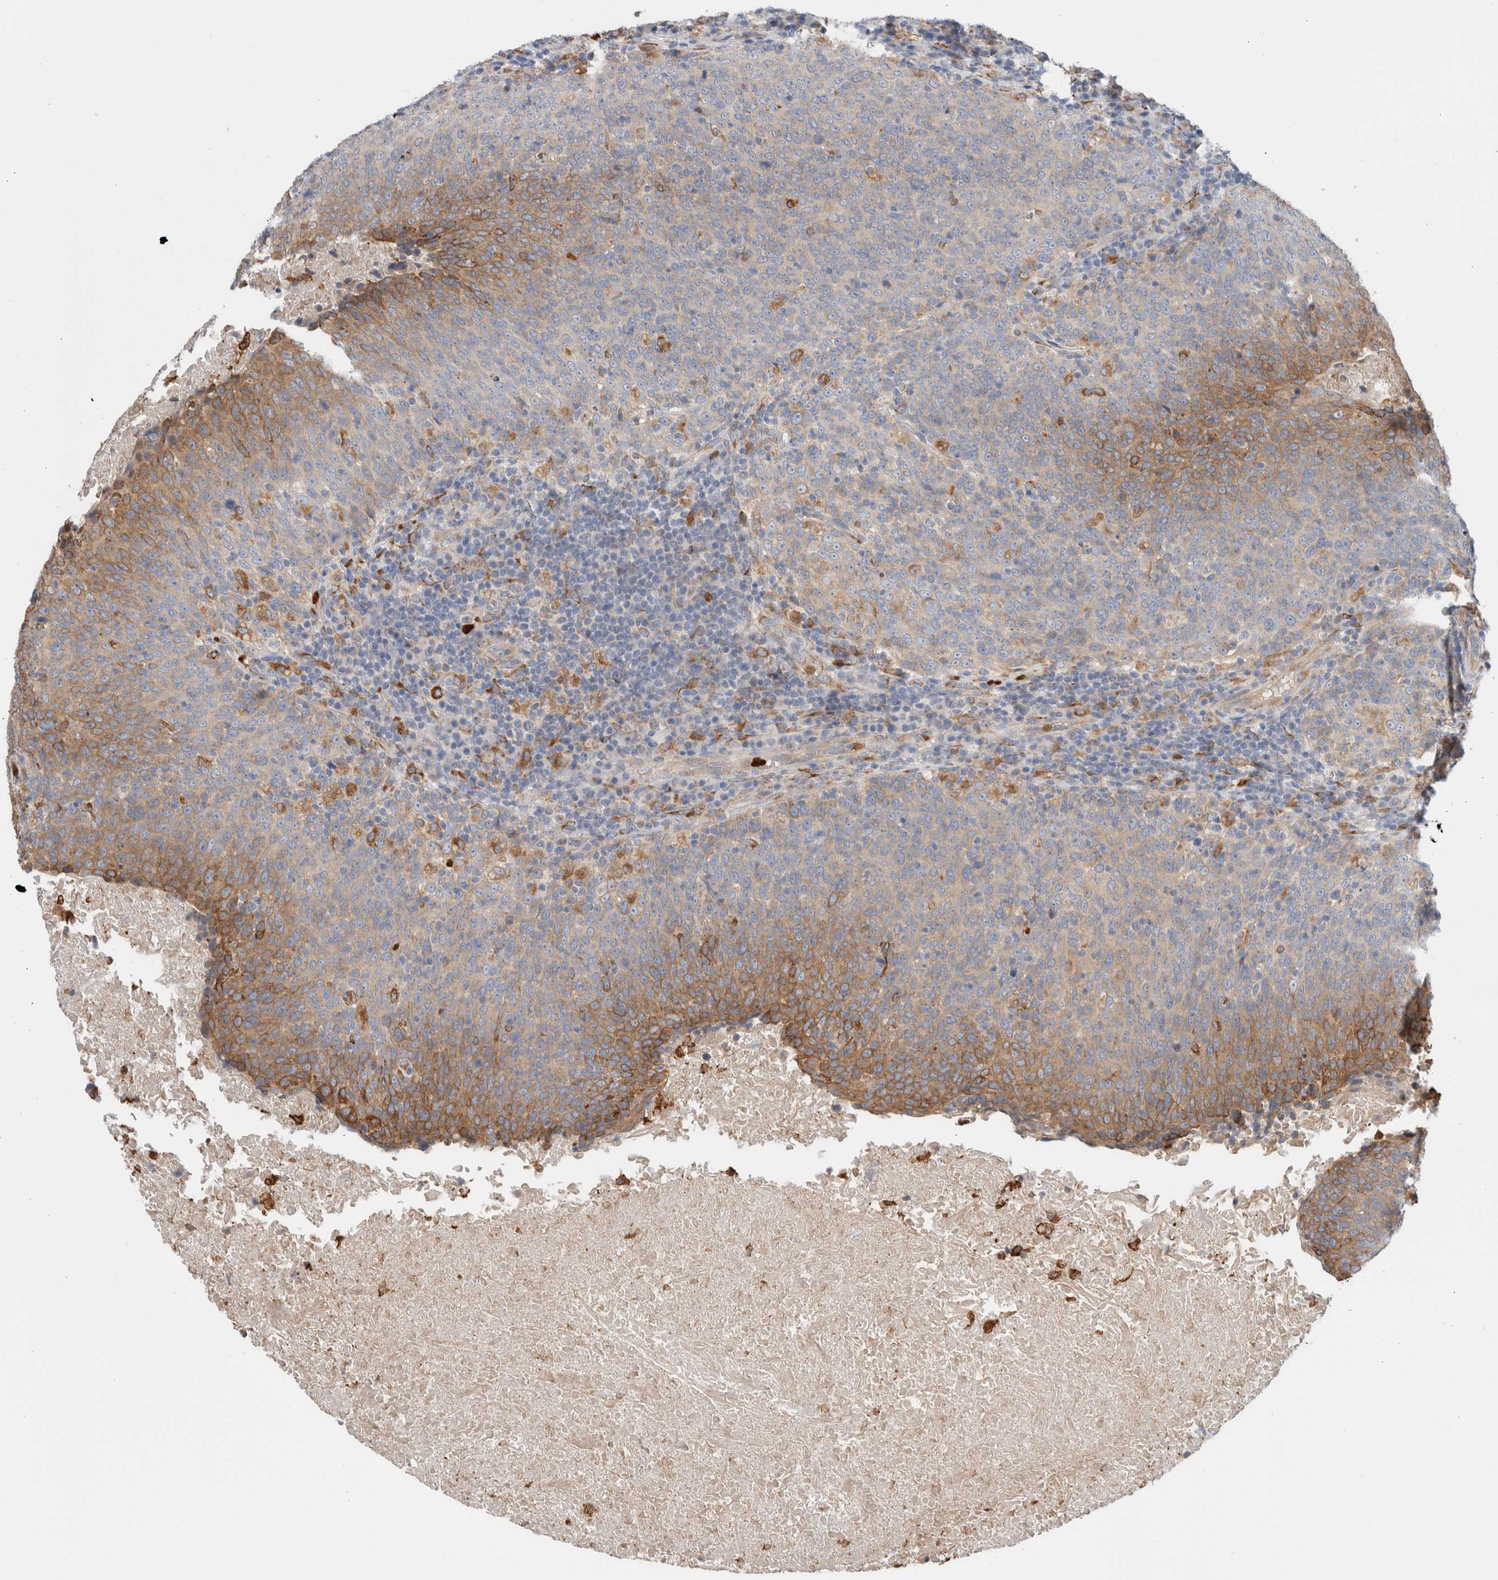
{"staining": {"intensity": "moderate", "quantity": "25%-75%", "location": "cytoplasmic/membranous"}, "tissue": "head and neck cancer", "cell_type": "Tumor cells", "image_type": "cancer", "snomed": [{"axis": "morphology", "description": "Squamous cell carcinoma, NOS"}, {"axis": "morphology", "description": "Squamous cell carcinoma, metastatic, NOS"}, {"axis": "topography", "description": "Lymph node"}, {"axis": "topography", "description": "Head-Neck"}], "caption": "DAB (3,3'-diaminobenzidine) immunohistochemical staining of head and neck cancer reveals moderate cytoplasmic/membranous protein positivity in about 25%-75% of tumor cells.", "gene": "P4HA1", "patient": {"sex": "male", "age": 62}}